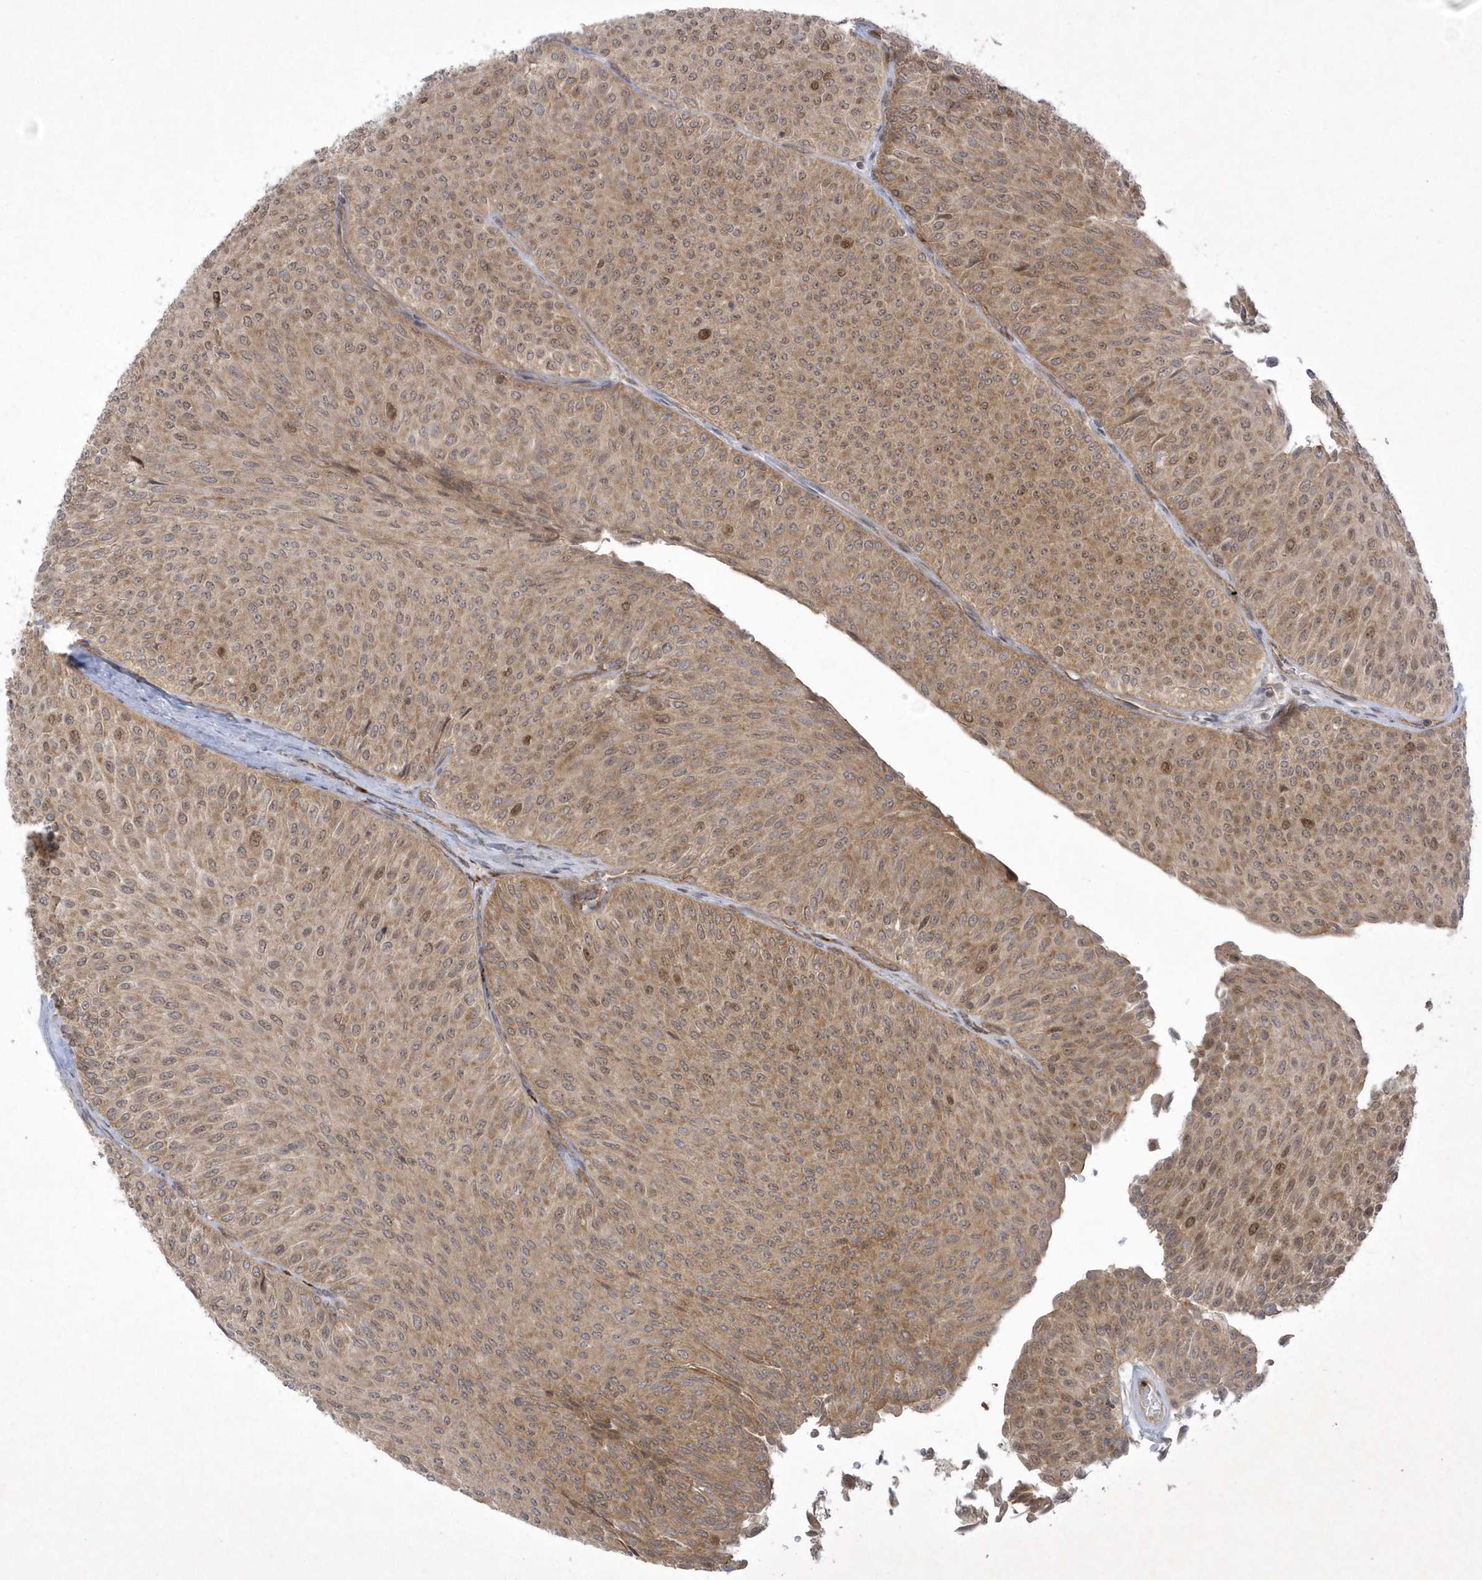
{"staining": {"intensity": "moderate", "quantity": ">75%", "location": "cytoplasmic/membranous,nuclear"}, "tissue": "urothelial cancer", "cell_type": "Tumor cells", "image_type": "cancer", "snomed": [{"axis": "morphology", "description": "Urothelial carcinoma, Low grade"}, {"axis": "topography", "description": "Urinary bladder"}], "caption": "IHC staining of urothelial cancer, which exhibits medium levels of moderate cytoplasmic/membranous and nuclear expression in approximately >75% of tumor cells indicating moderate cytoplasmic/membranous and nuclear protein staining. The staining was performed using DAB (brown) for protein detection and nuclei were counterstained in hematoxylin (blue).", "gene": "NAF1", "patient": {"sex": "male", "age": 78}}